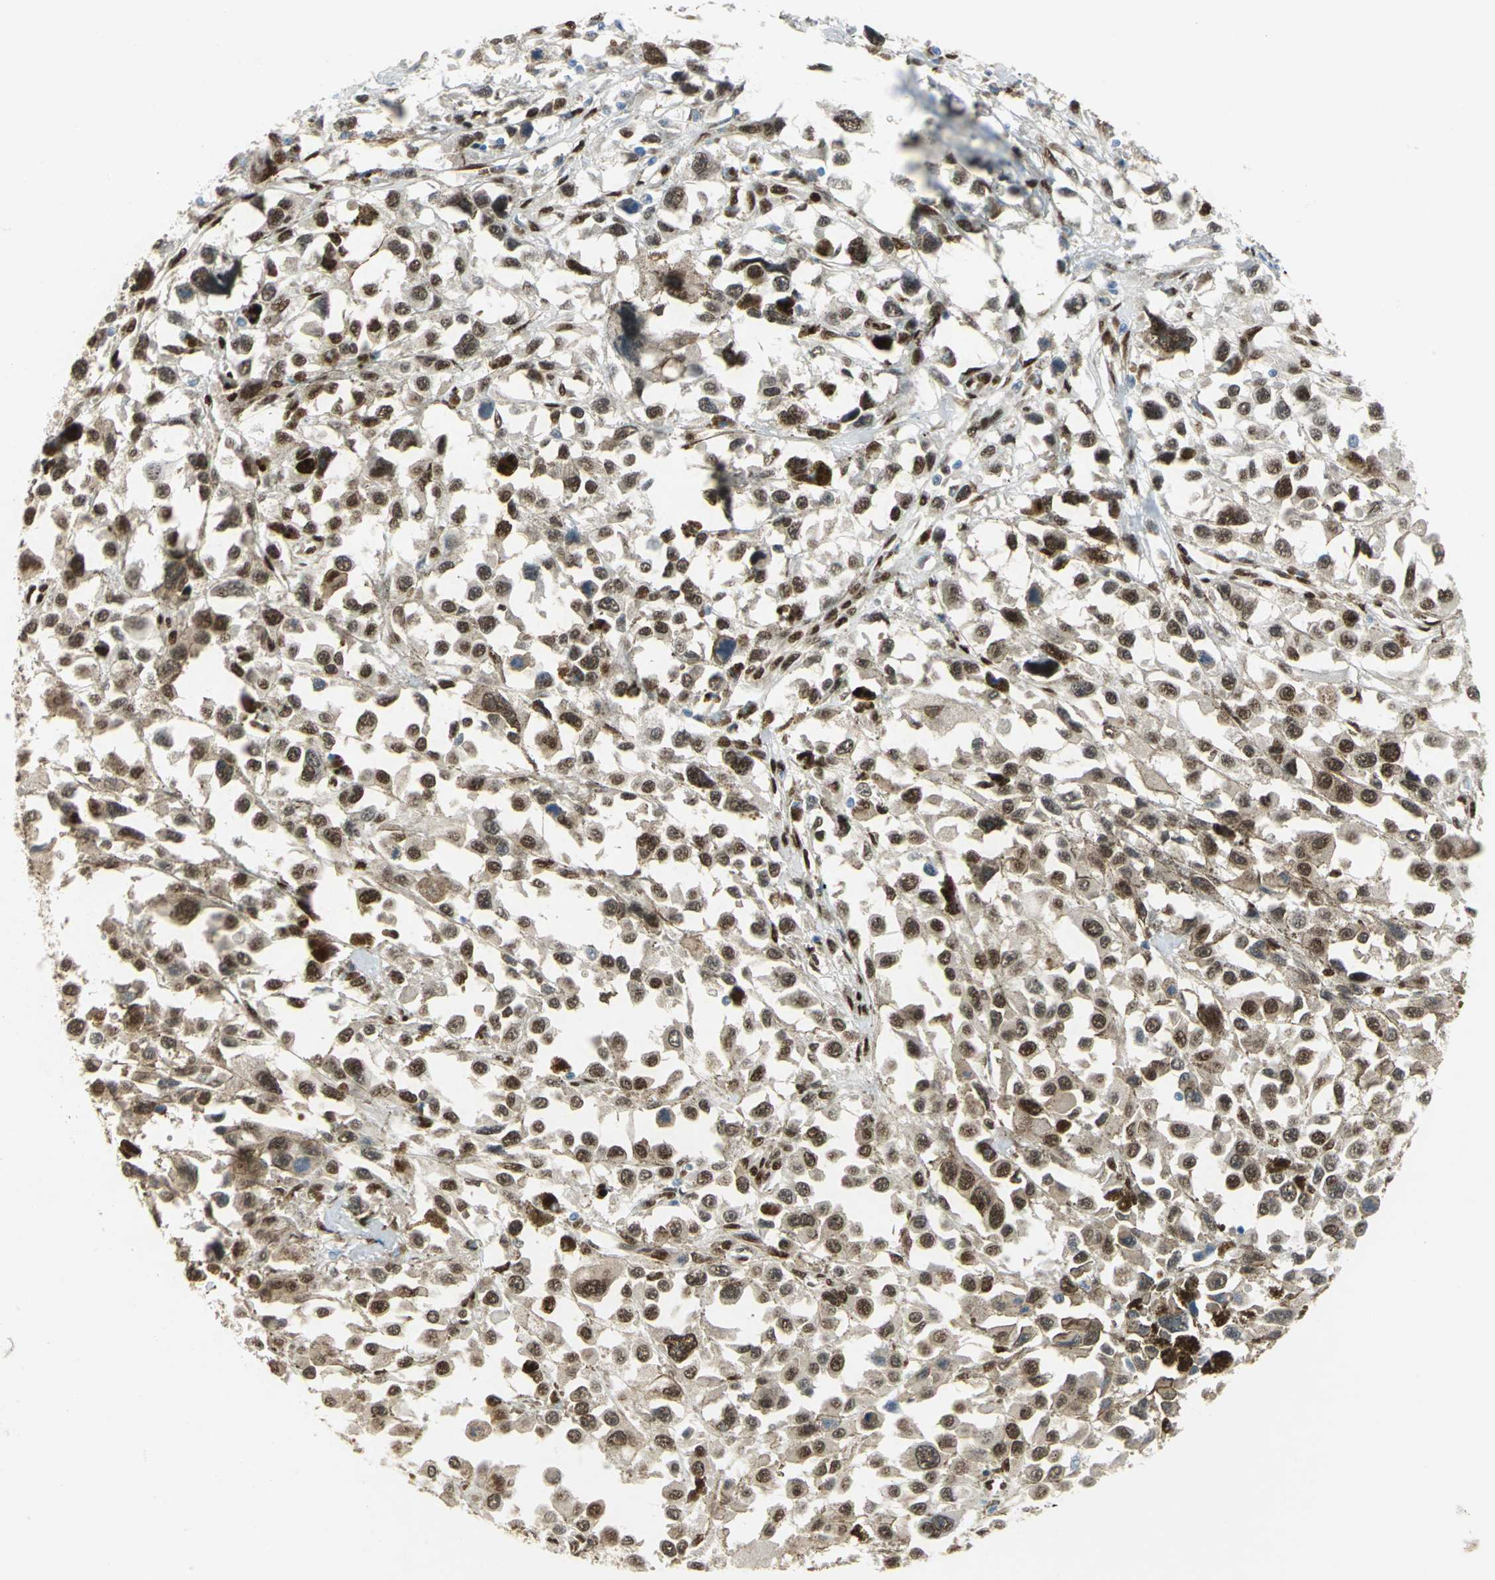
{"staining": {"intensity": "moderate", "quantity": ">75%", "location": "nuclear"}, "tissue": "melanoma", "cell_type": "Tumor cells", "image_type": "cancer", "snomed": [{"axis": "morphology", "description": "Malignant melanoma, Metastatic site"}, {"axis": "topography", "description": "Lymph node"}], "caption": "A micrograph of human melanoma stained for a protein reveals moderate nuclear brown staining in tumor cells.", "gene": "RBFOX2", "patient": {"sex": "male", "age": 59}}